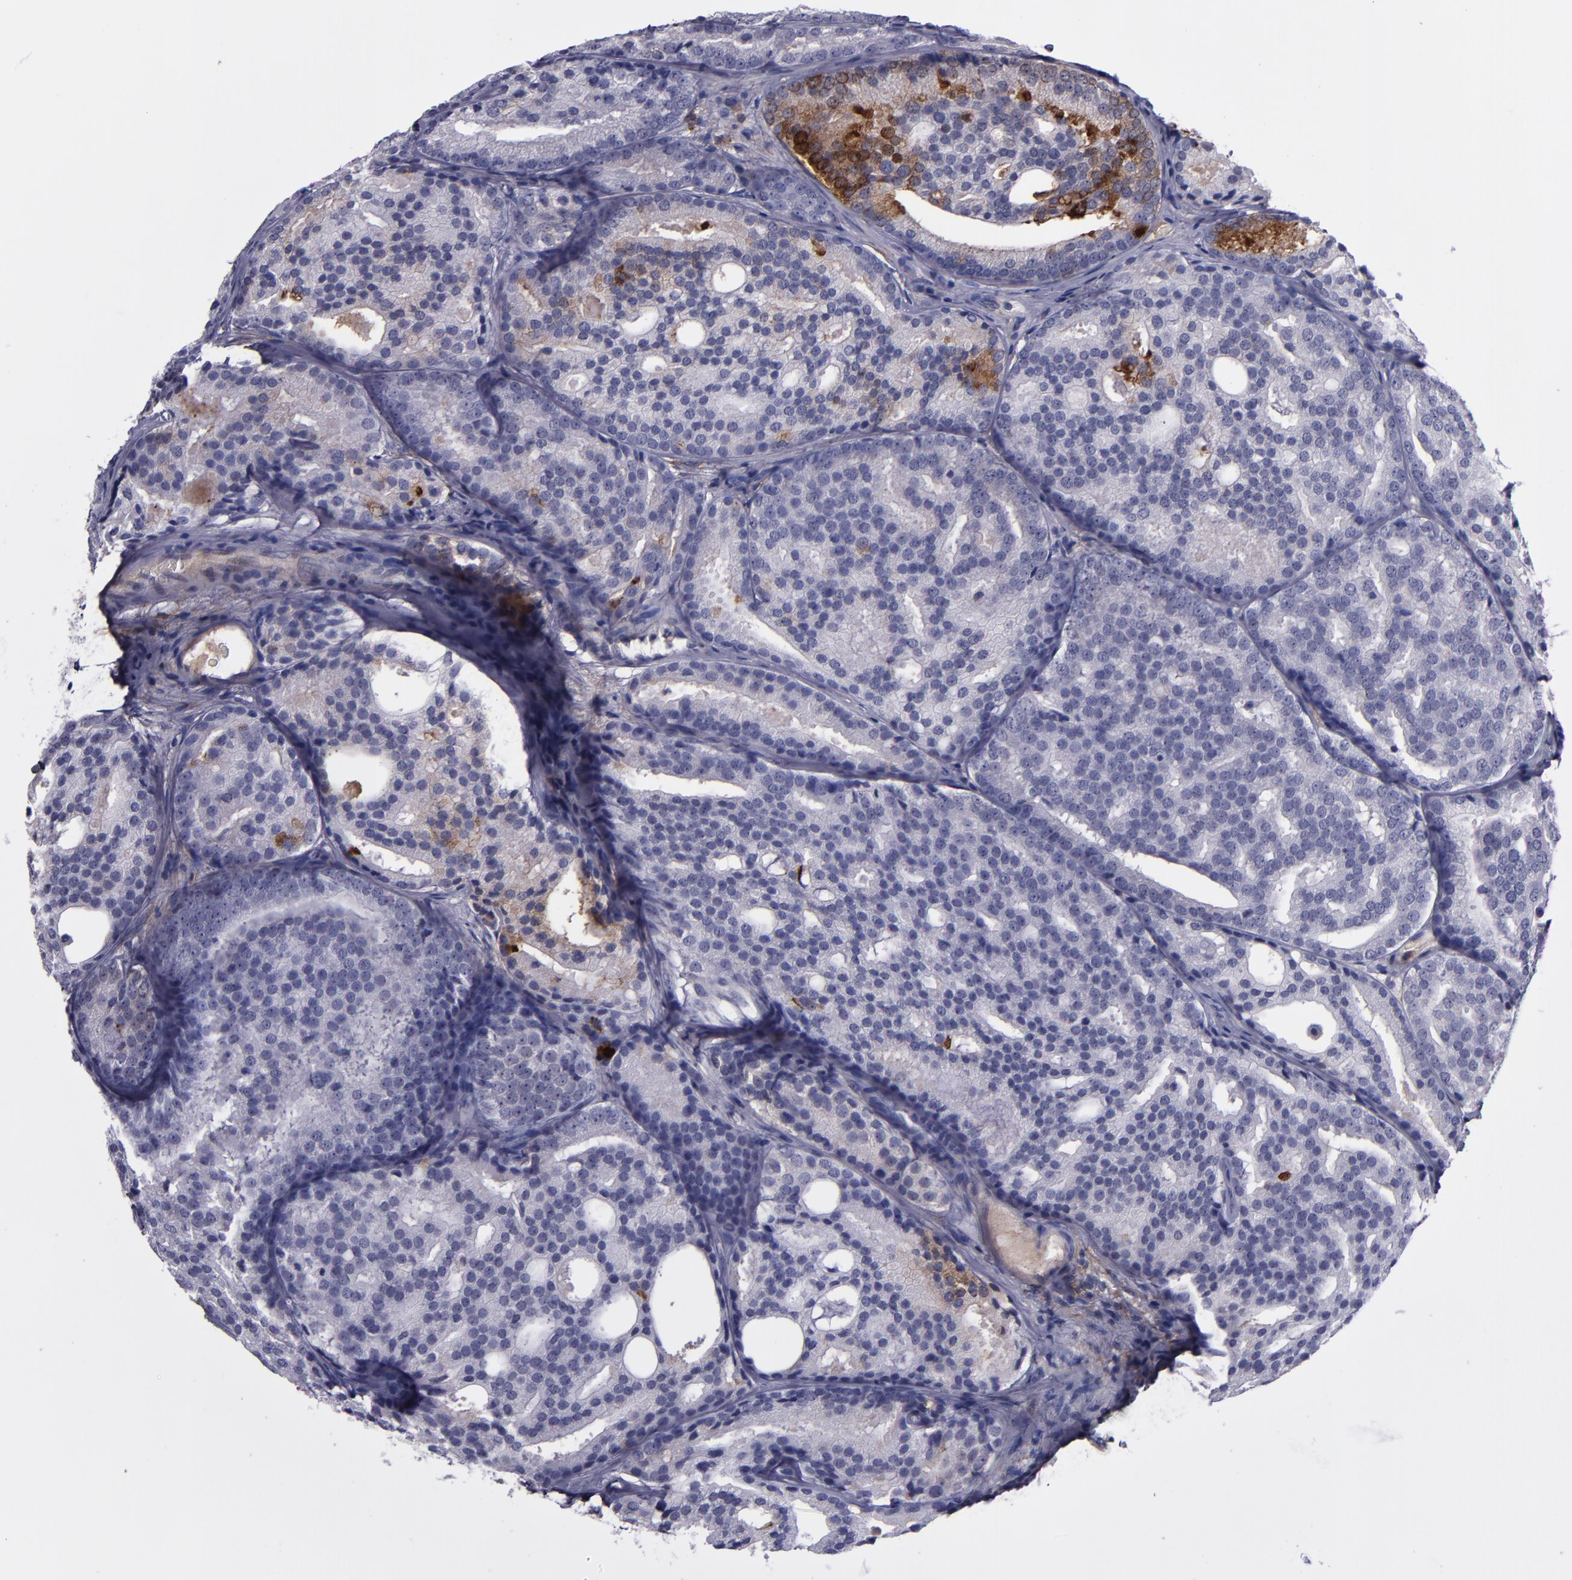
{"staining": {"intensity": "weak", "quantity": "<25%", "location": "cytoplasmic/membranous"}, "tissue": "prostate cancer", "cell_type": "Tumor cells", "image_type": "cancer", "snomed": [{"axis": "morphology", "description": "Adenocarcinoma, High grade"}, {"axis": "topography", "description": "Prostate"}], "caption": "Tumor cells are negative for protein expression in human prostate high-grade adenocarcinoma.", "gene": "MFGE8", "patient": {"sex": "male", "age": 64}}